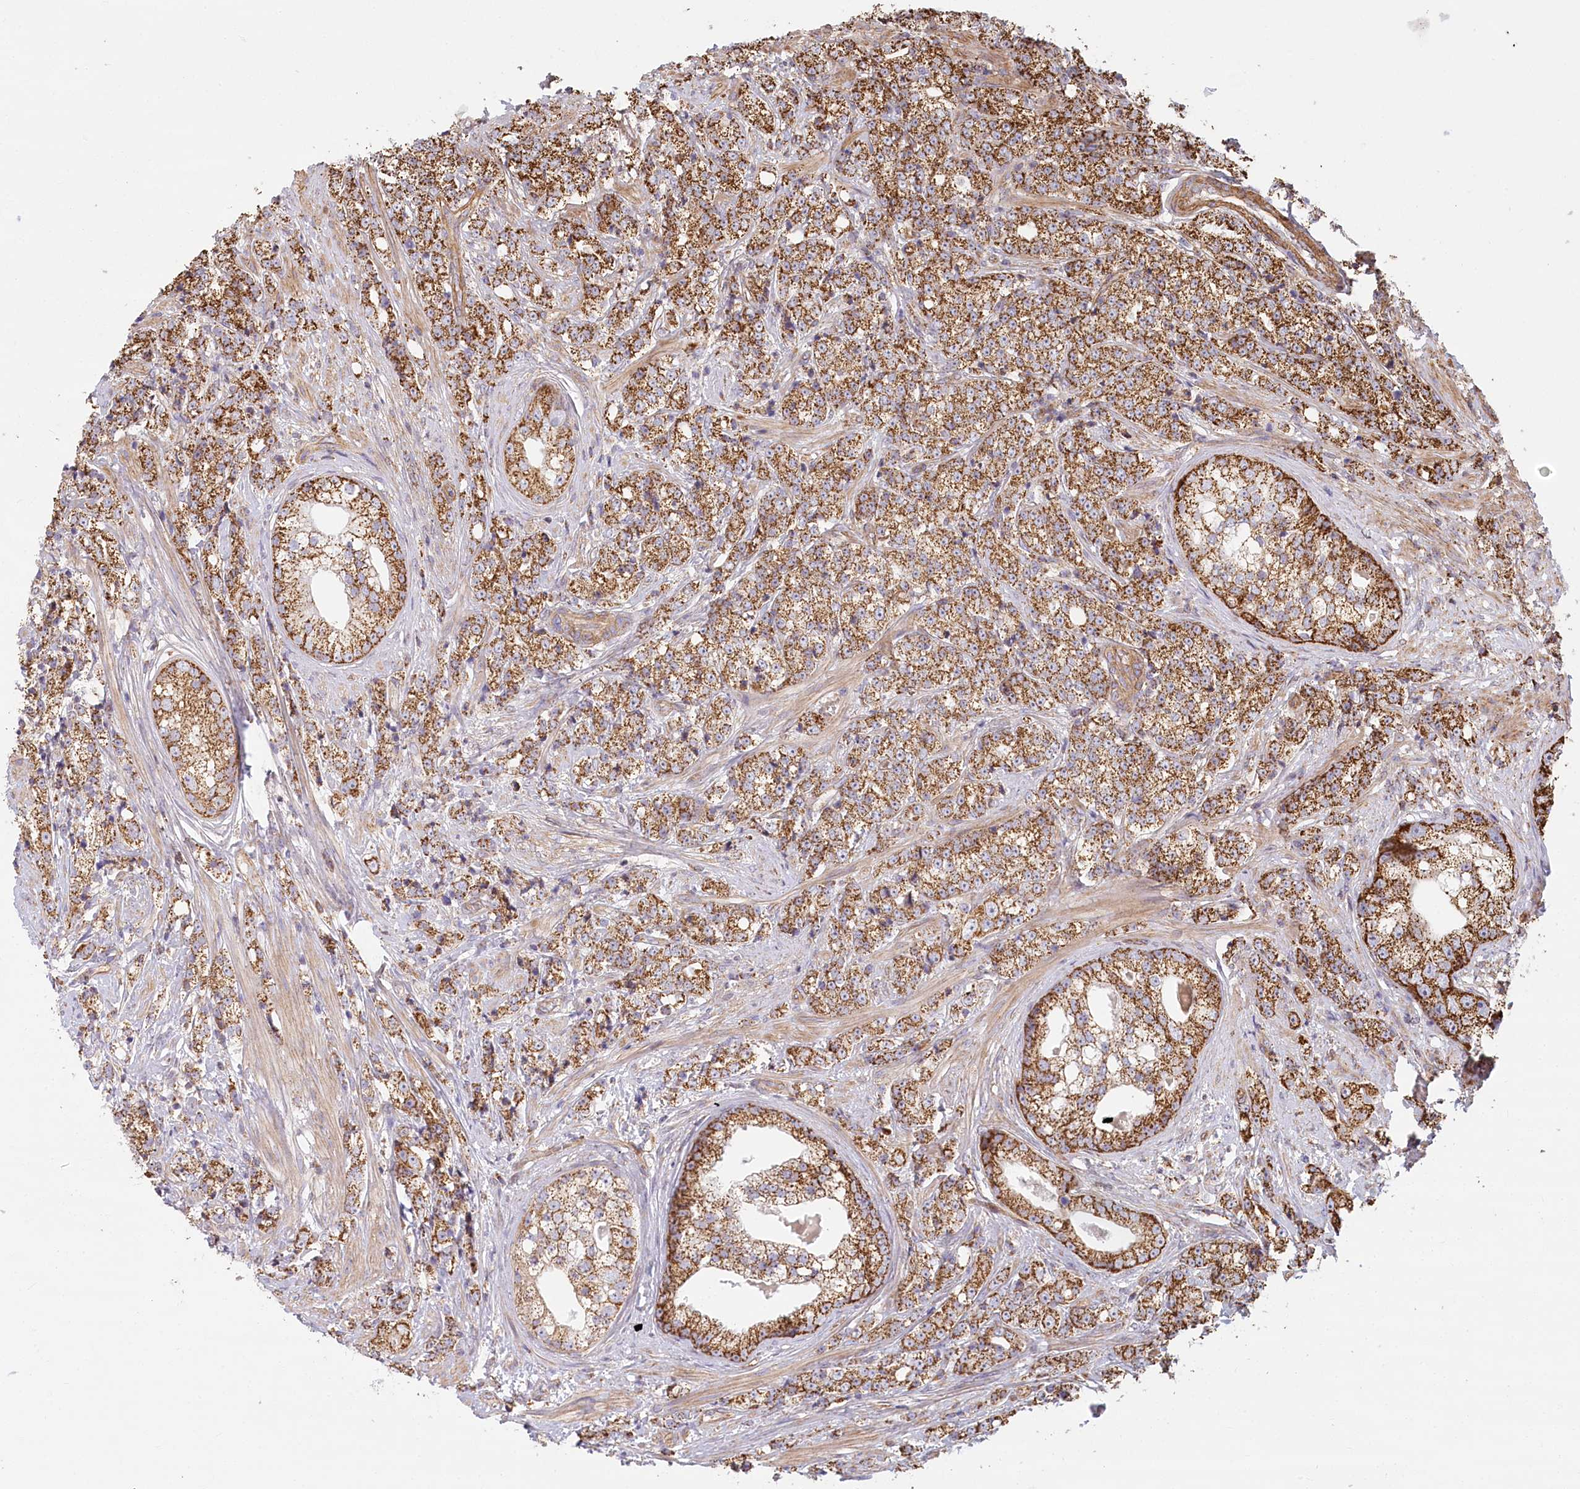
{"staining": {"intensity": "moderate", "quantity": ">75%", "location": "cytoplasmic/membranous"}, "tissue": "prostate cancer", "cell_type": "Tumor cells", "image_type": "cancer", "snomed": [{"axis": "morphology", "description": "Adenocarcinoma, High grade"}, {"axis": "topography", "description": "Prostate"}], "caption": "There is medium levels of moderate cytoplasmic/membranous positivity in tumor cells of prostate cancer (high-grade adenocarcinoma), as demonstrated by immunohistochemical staining (brown color).", "gene": "UMPS", "patient": {"sex": "male", "age": 69}}